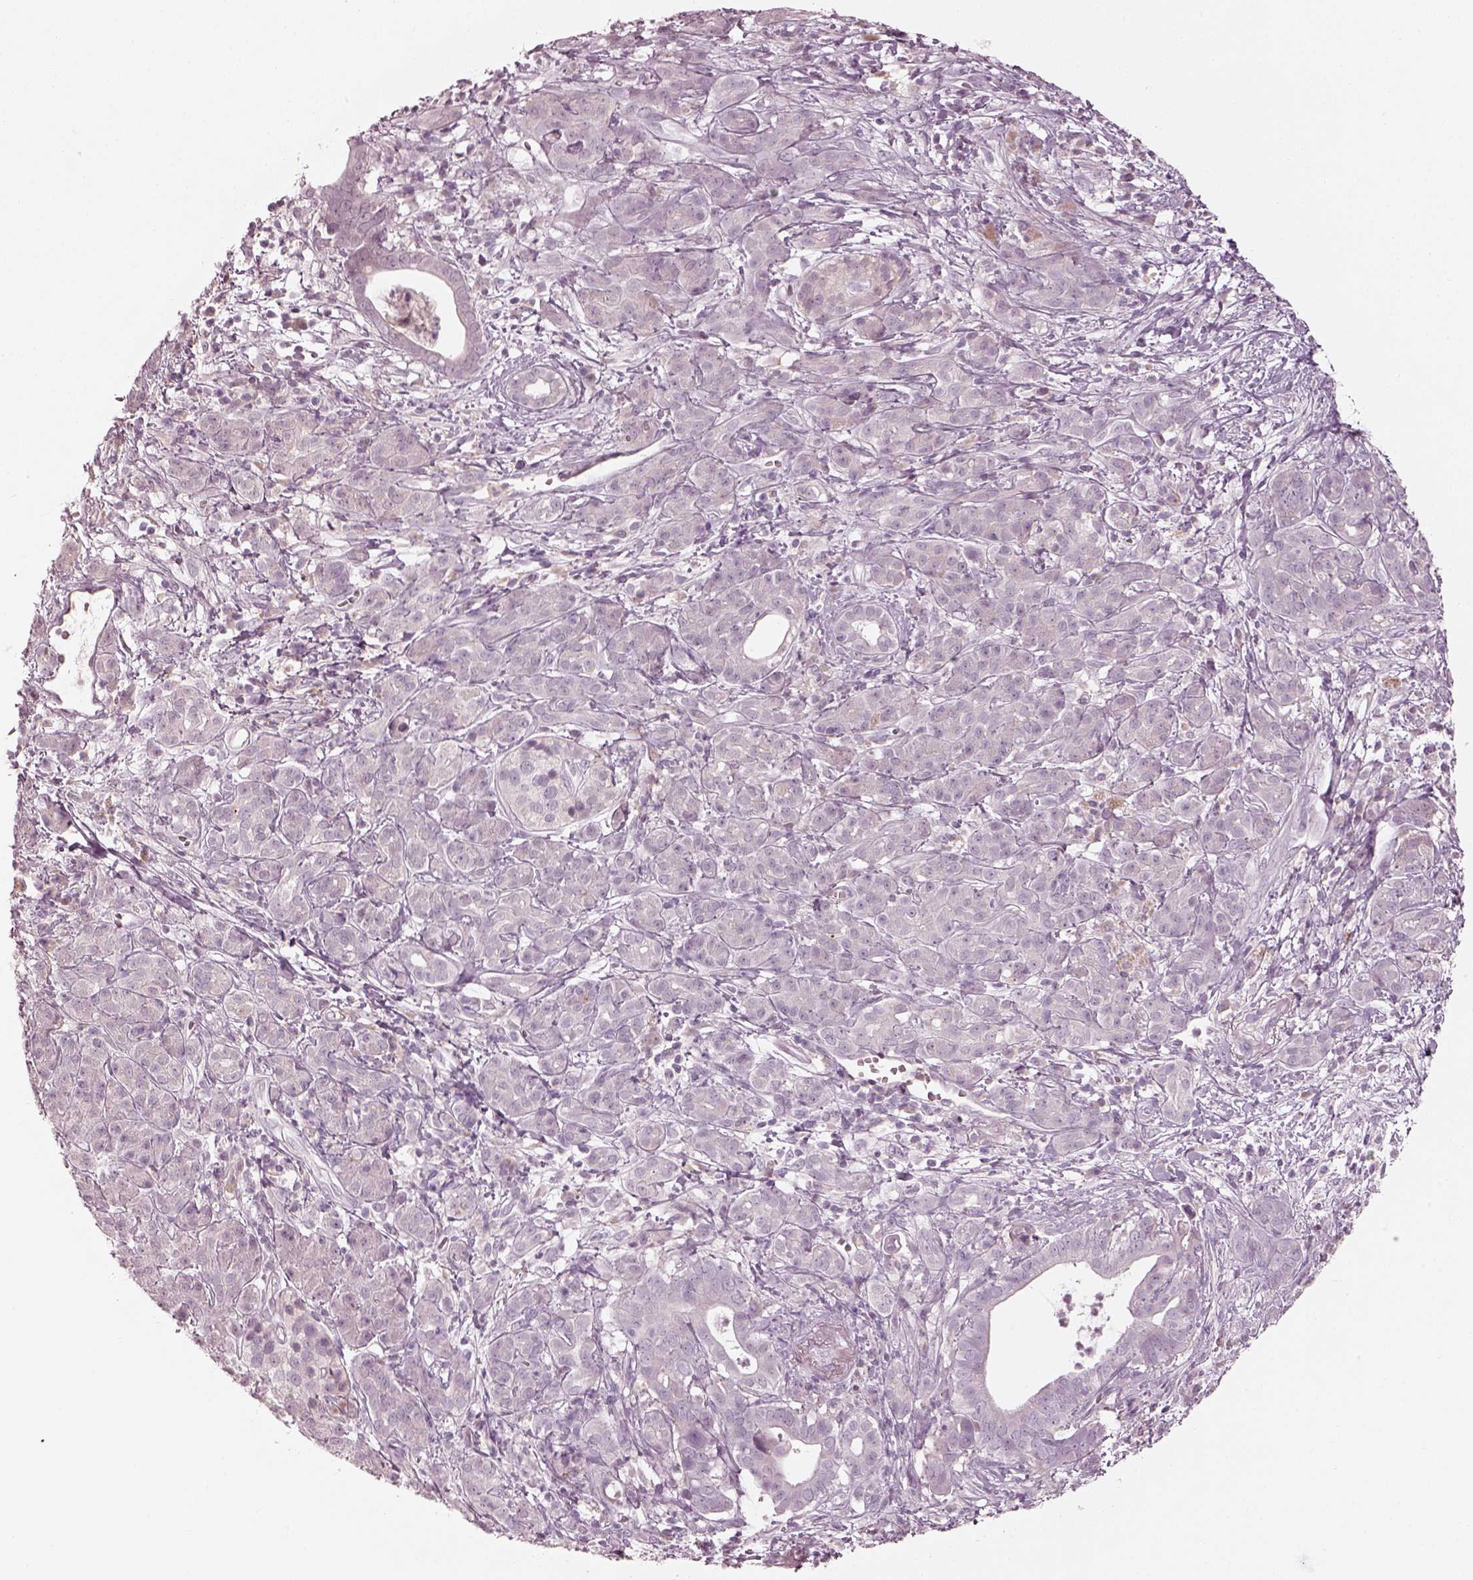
{"staining": {"intensity": "negative", "quantity": "none", "location": "none"}, "tissue": "pancreatic cancer", "cell_type": "Tumor cells", "image_type": "cancer", "snomed": [{"axis": "morphology", "description": "Adenocarcinoma, NOS"}, {"axis": "topography", "description": "Pancreas"}], "caption": "Immunohistochemistry (IHC) of pancreatic adenocarcinoma shows no staining in tumor cells. (DAB IHC, high magnification).", "gene": "SPATA6L", "patient": {"sex": "male", "age": 61}}